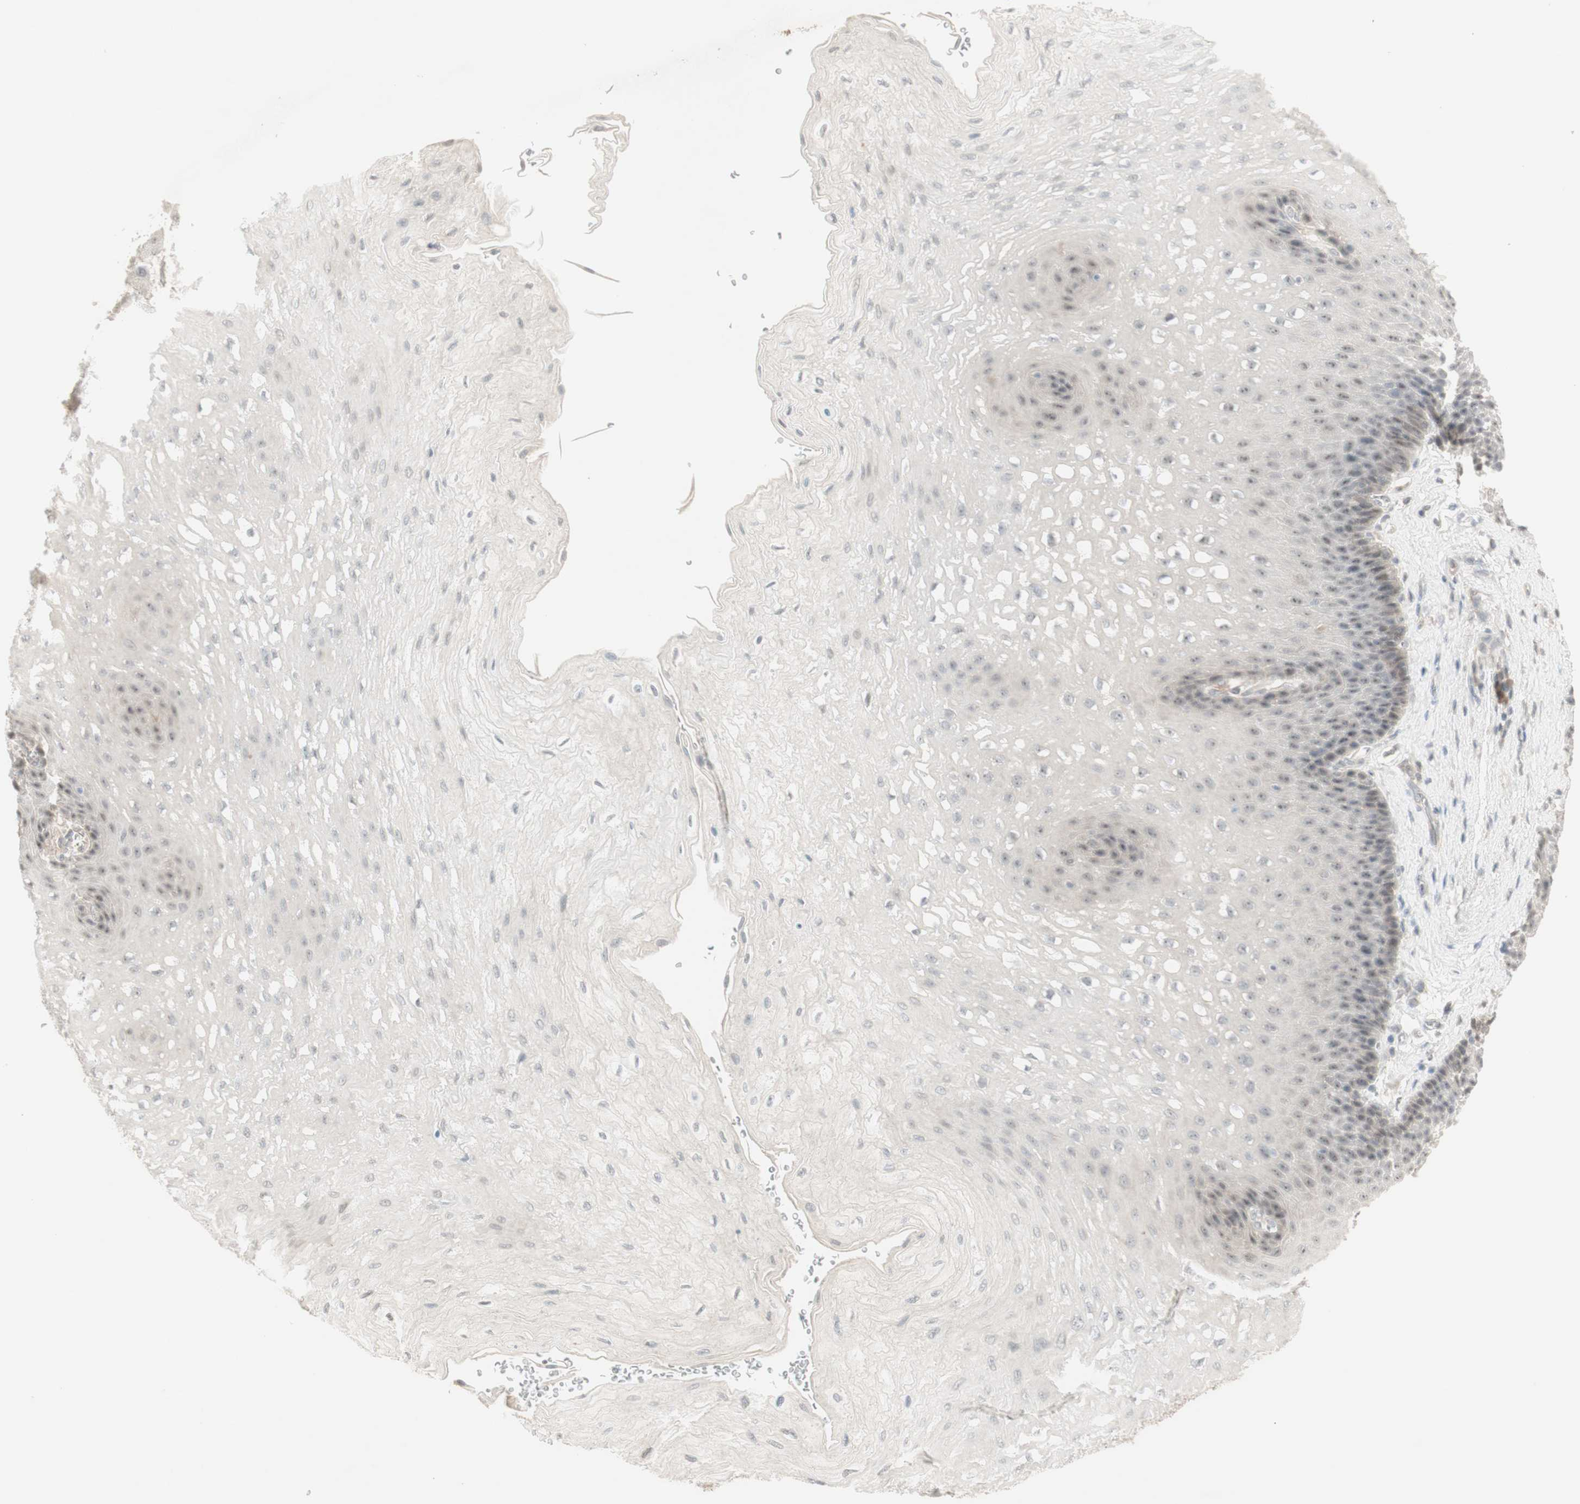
{"staining": {"intensity": "negative", "quantity": "none", "location": "none"}, "tissue": "esophagus", "cell_type": "Squamous epithelial cells", "image_type": "normal", "snomed": [{"axis": "morphology", "description": "Normal tissue, NOS"}, {"axis": "topography", "description": "Esophagus"}], "caption": "Immunohistochemistry (IHC) of benign human esophagus reveals no staining in squamous epithelial cells.", "gene": "PLCD4", "patient": {"sex": "female", "age": 72}}